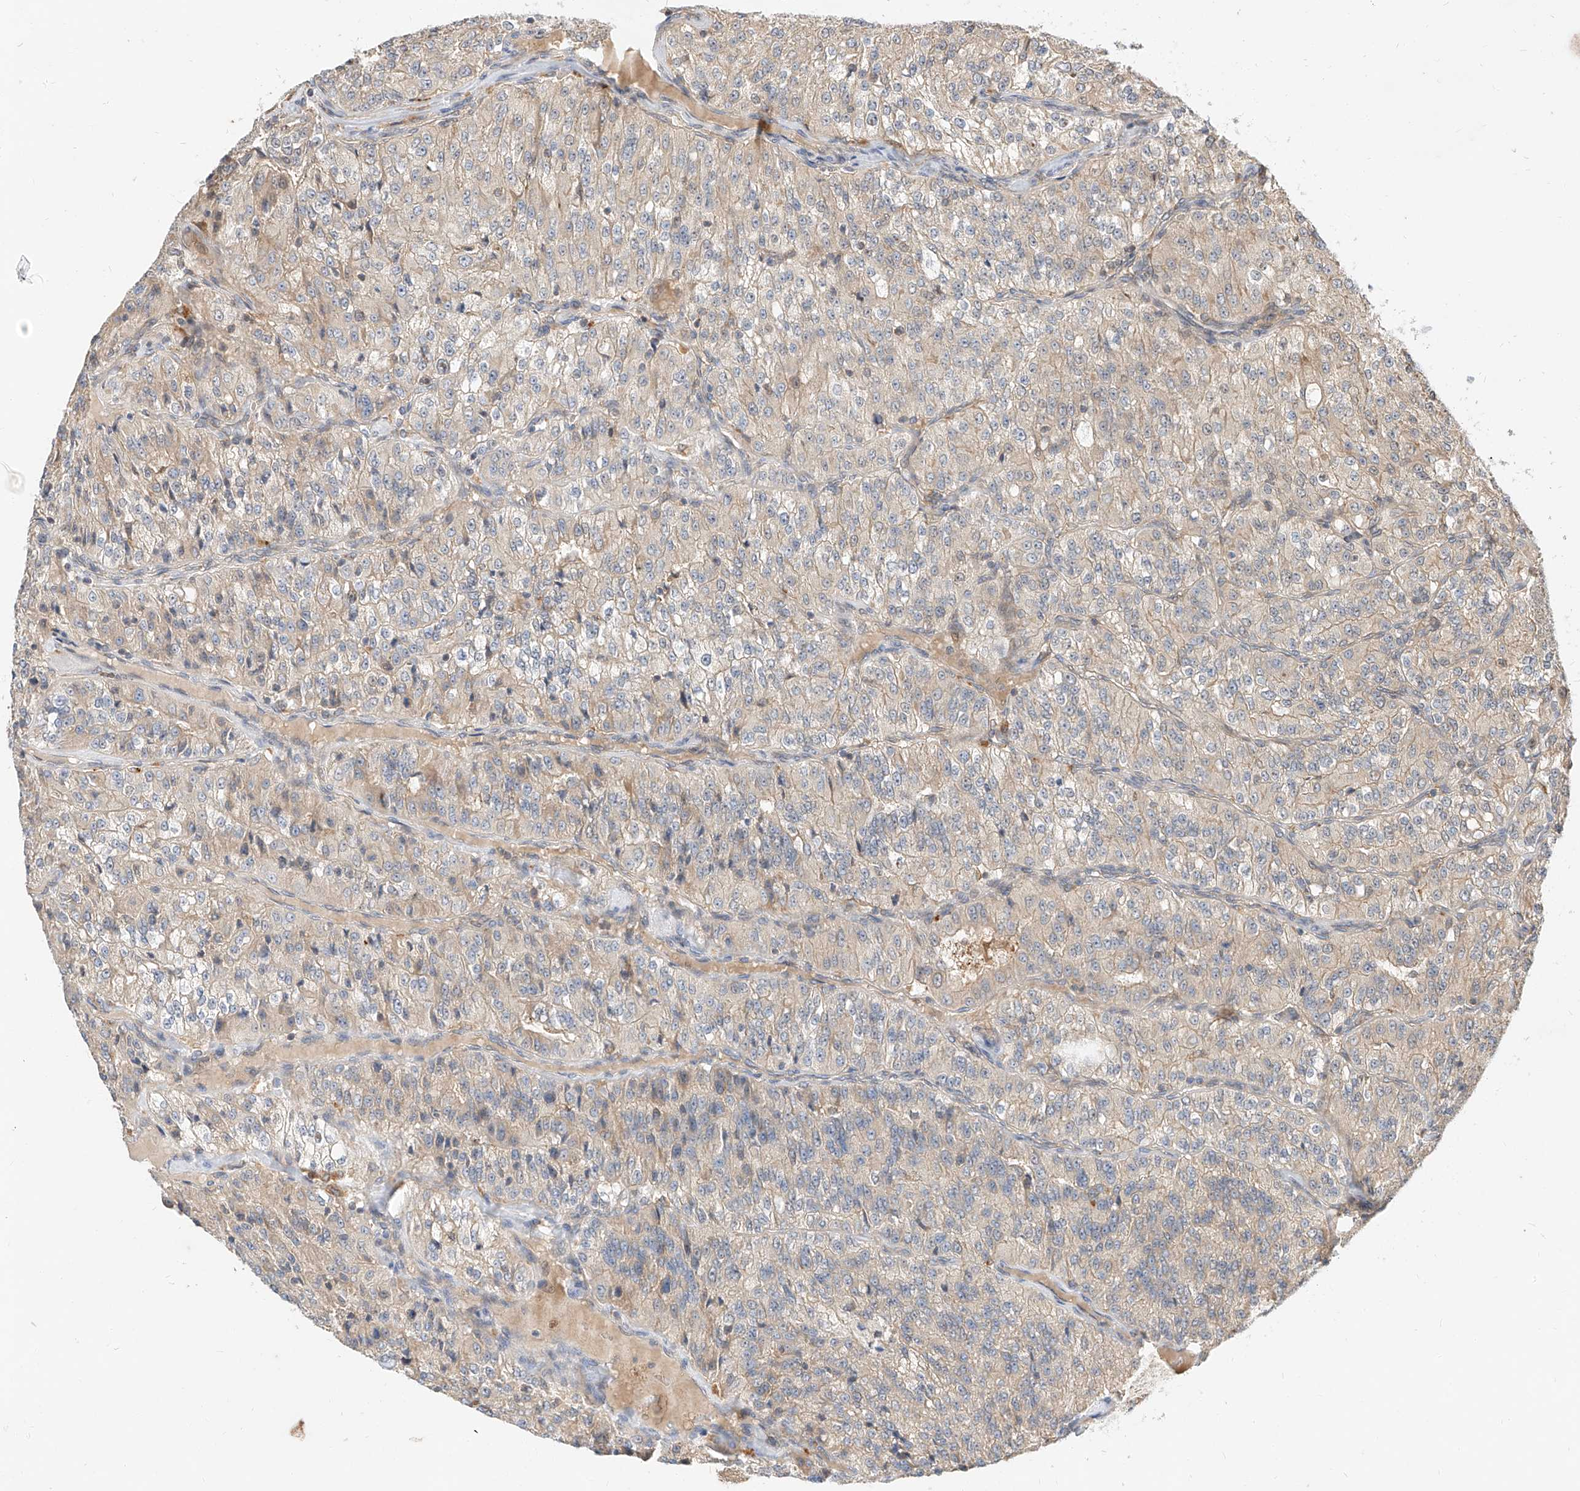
{"staining": {"intensity": "negative", "quantity": "none", "location": "none"}, "tissue": "renal cancer", "cell_type": "Tumor cells", "image_type": "cancer", "snomed": [{"axis": "morphology", "description": "Adenocarcinoma, NOS"}, {"axis": "topography", "description": "Kidney"}], "caption": "The IHC micrograph has no significant staining in tumor cells of renal adenocarcinoma tissue.", "gene": "DIRAS3", "patient": {"sex": "female", "age": 63}}